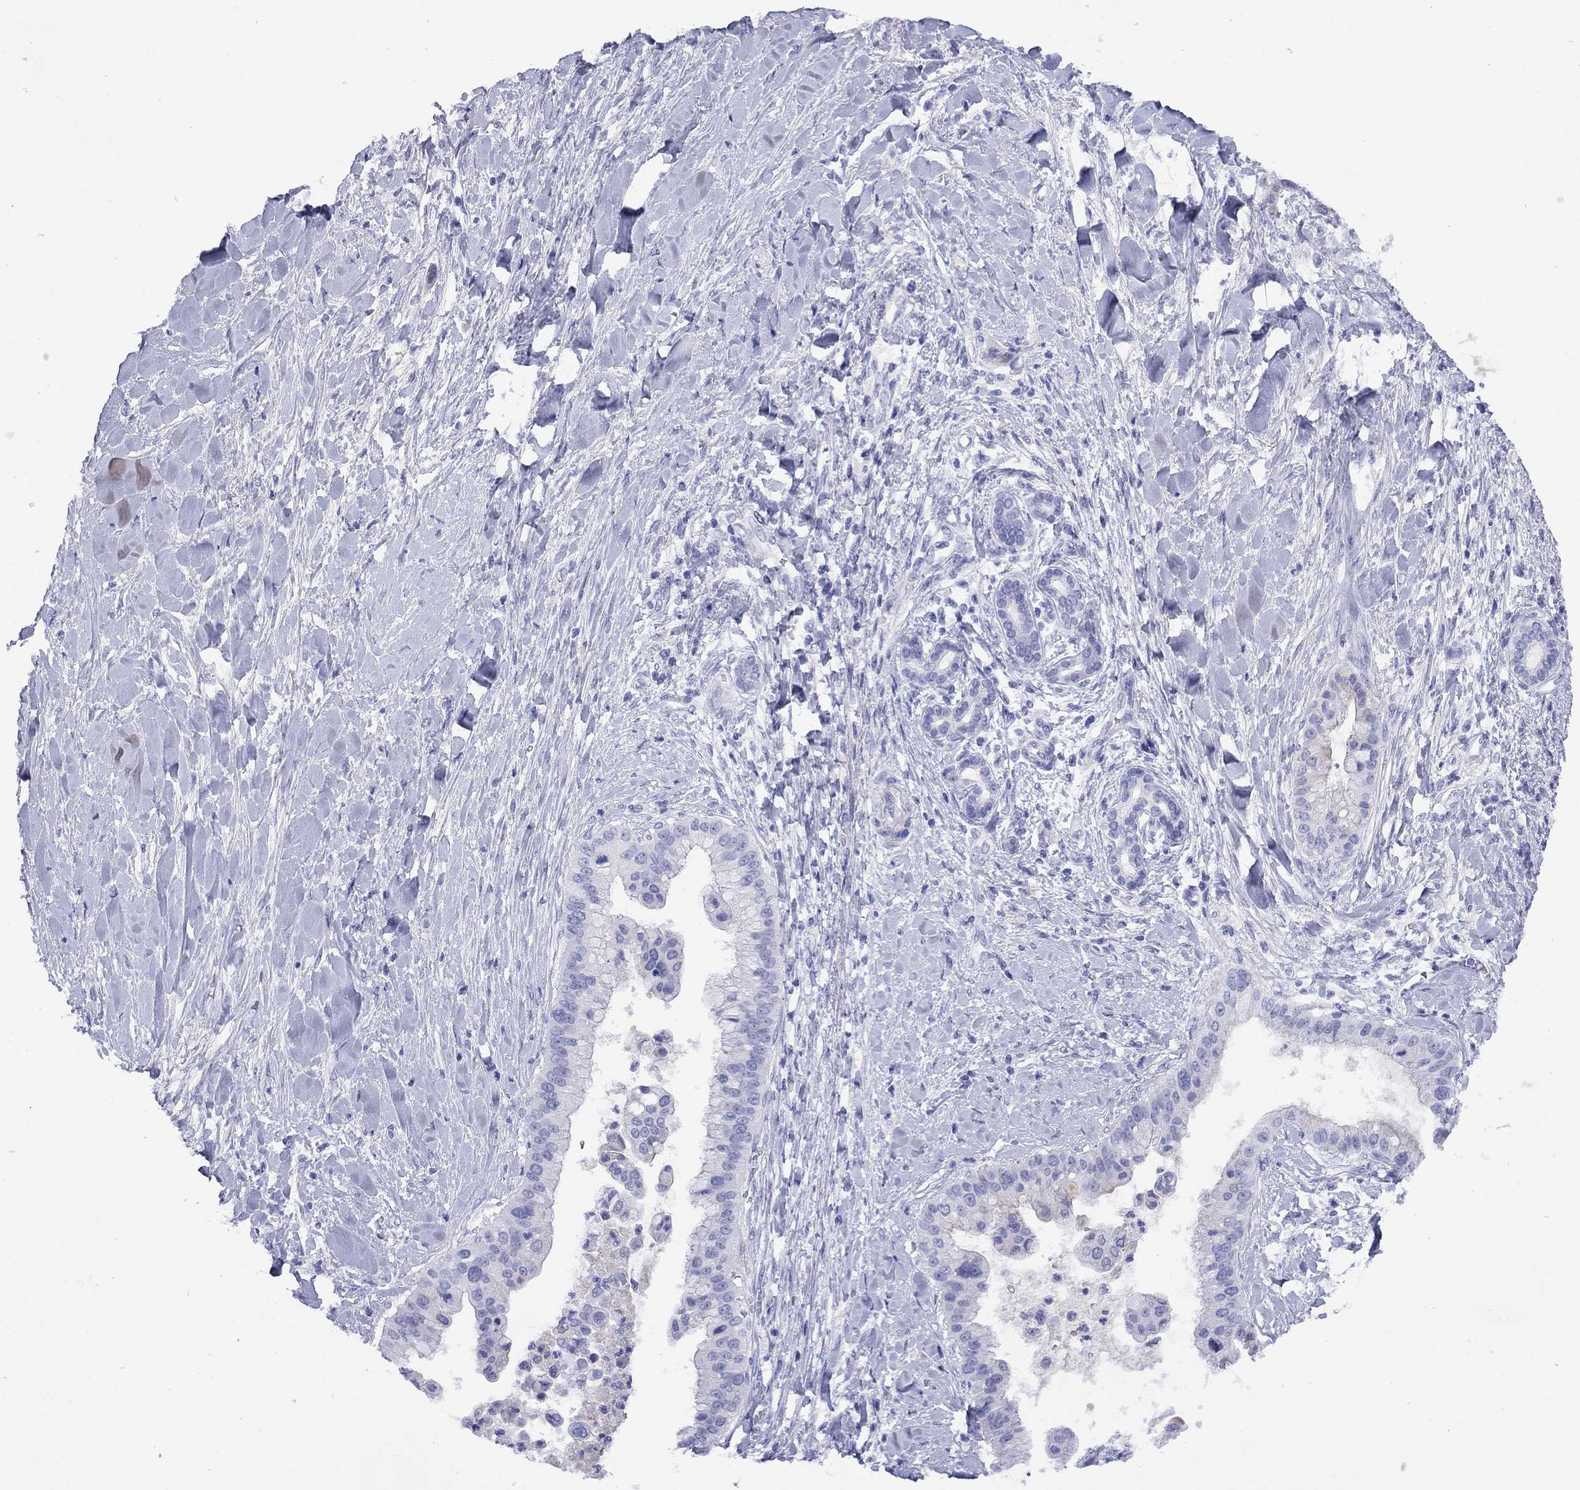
{"staining": {"intensity": "negative", "quantity": "none", "location": "none"}, "tissue": "liver cancer", "cell_type": "Tumor cells", "image_type": "cancer", "snomed": [{"axis": "morphology", "description": "Cholangiocarcinoma"}, {"axis": "topography", "description": "Liver"}], "caption": "Protein analysis of liver cancer exhibits no significant staining in tumor cells. Brightfield microscopy of immunohistochemistry (IHC) stained with DAB (brown) and hematoxylin (blue), captured at high magnification.", "gene": "CMYA5", "patient": {"sex": "female", "age": 54}}